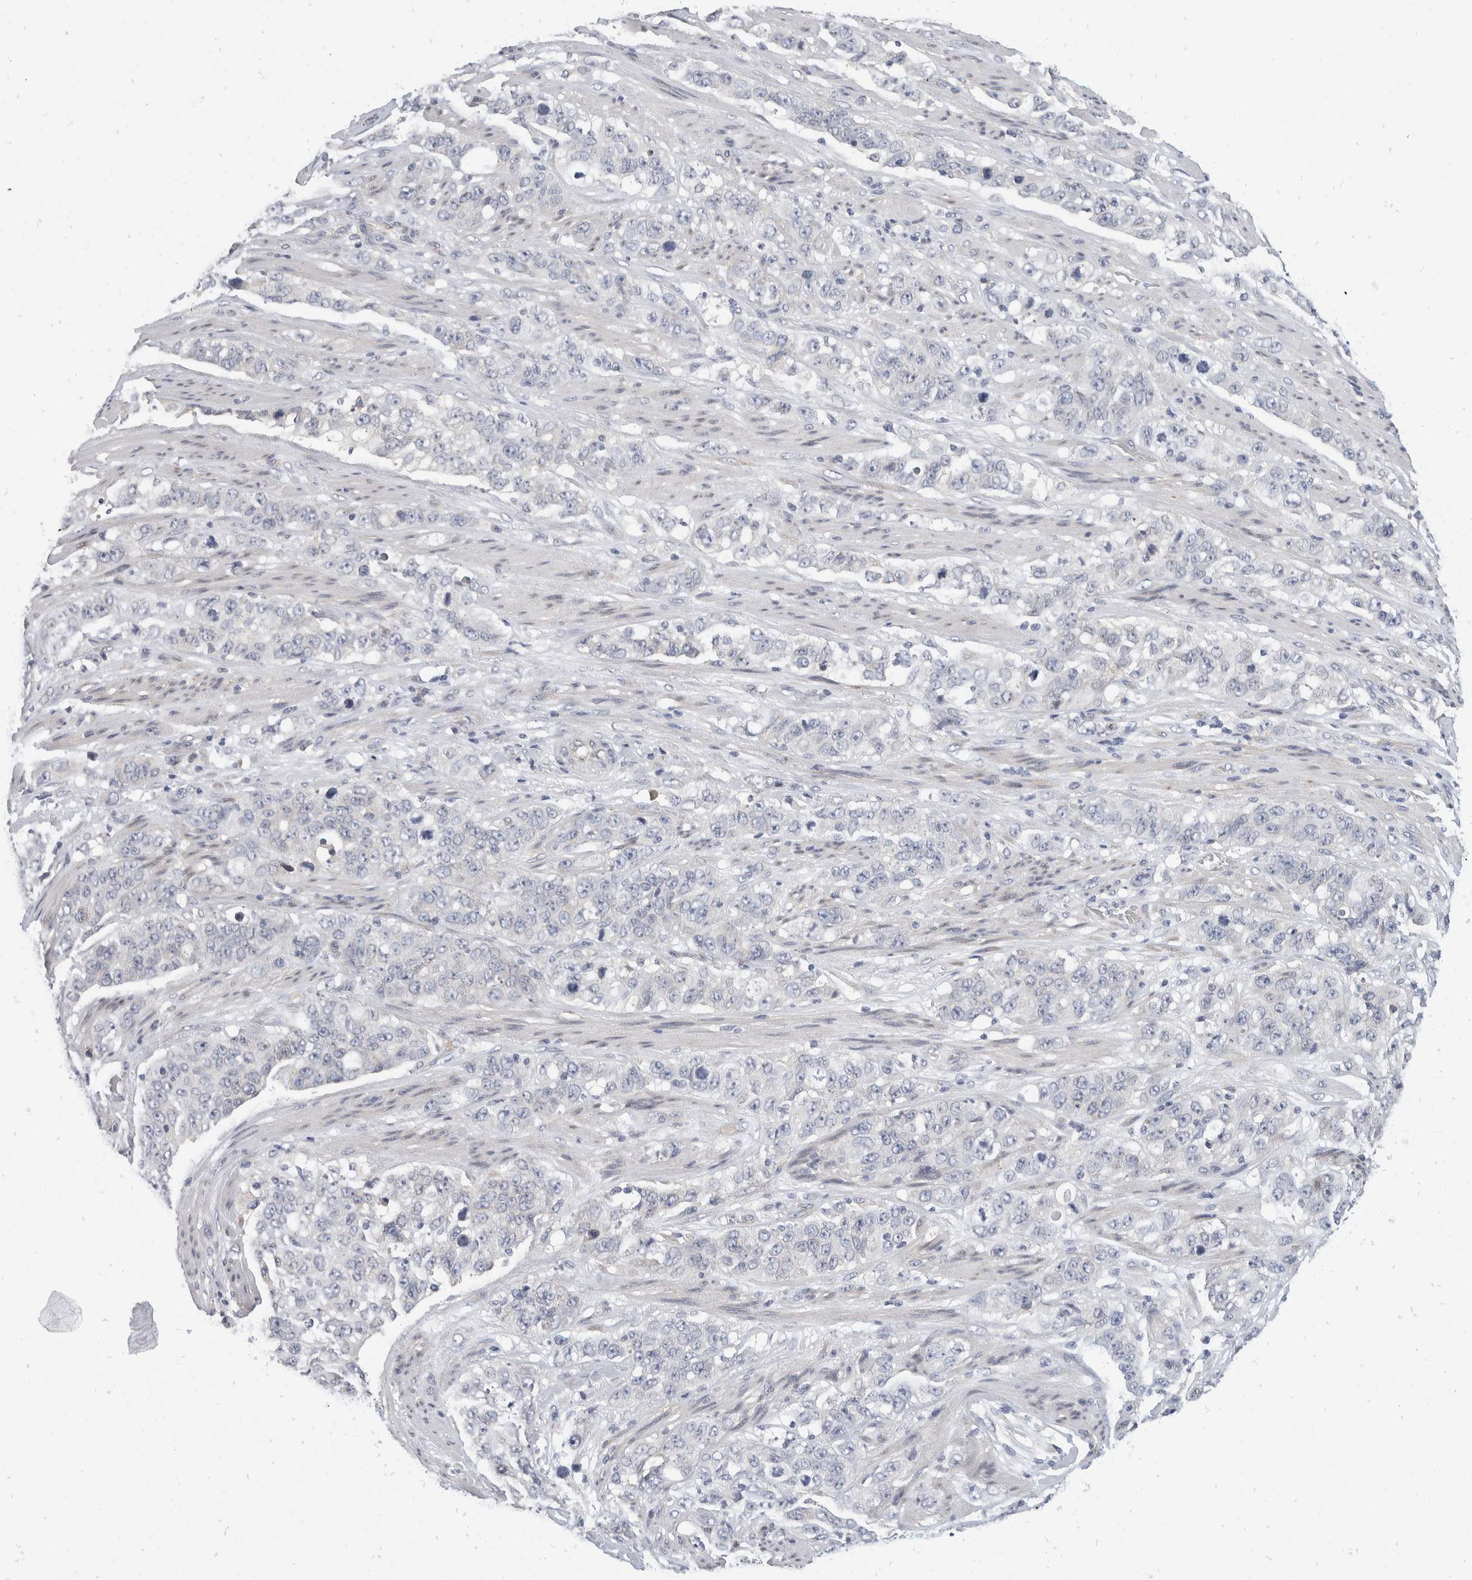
{"staining": {"intensity": "negative", "quantity": "none", "location": "none"}, "tissue": "stomach cancer", "cell_type": "Tumor cells", "image_type": "cancer", "snomed": [{"axis": "morphology", "description": "Adenocarcinoma, NOS"}, {"axis": "topography", "description": "Stomach"}], "caption": "A high-resolution histopathology image shows IHC staining of stomach cancer, which reveals no significant positivity in tumor cells. (DAB (3,3'-diaminobenzidine) immunohistochemistry with hematoxylin counter stain).", "gene": "TMEM245", "patient": {"sex": "male", "age": 48}}